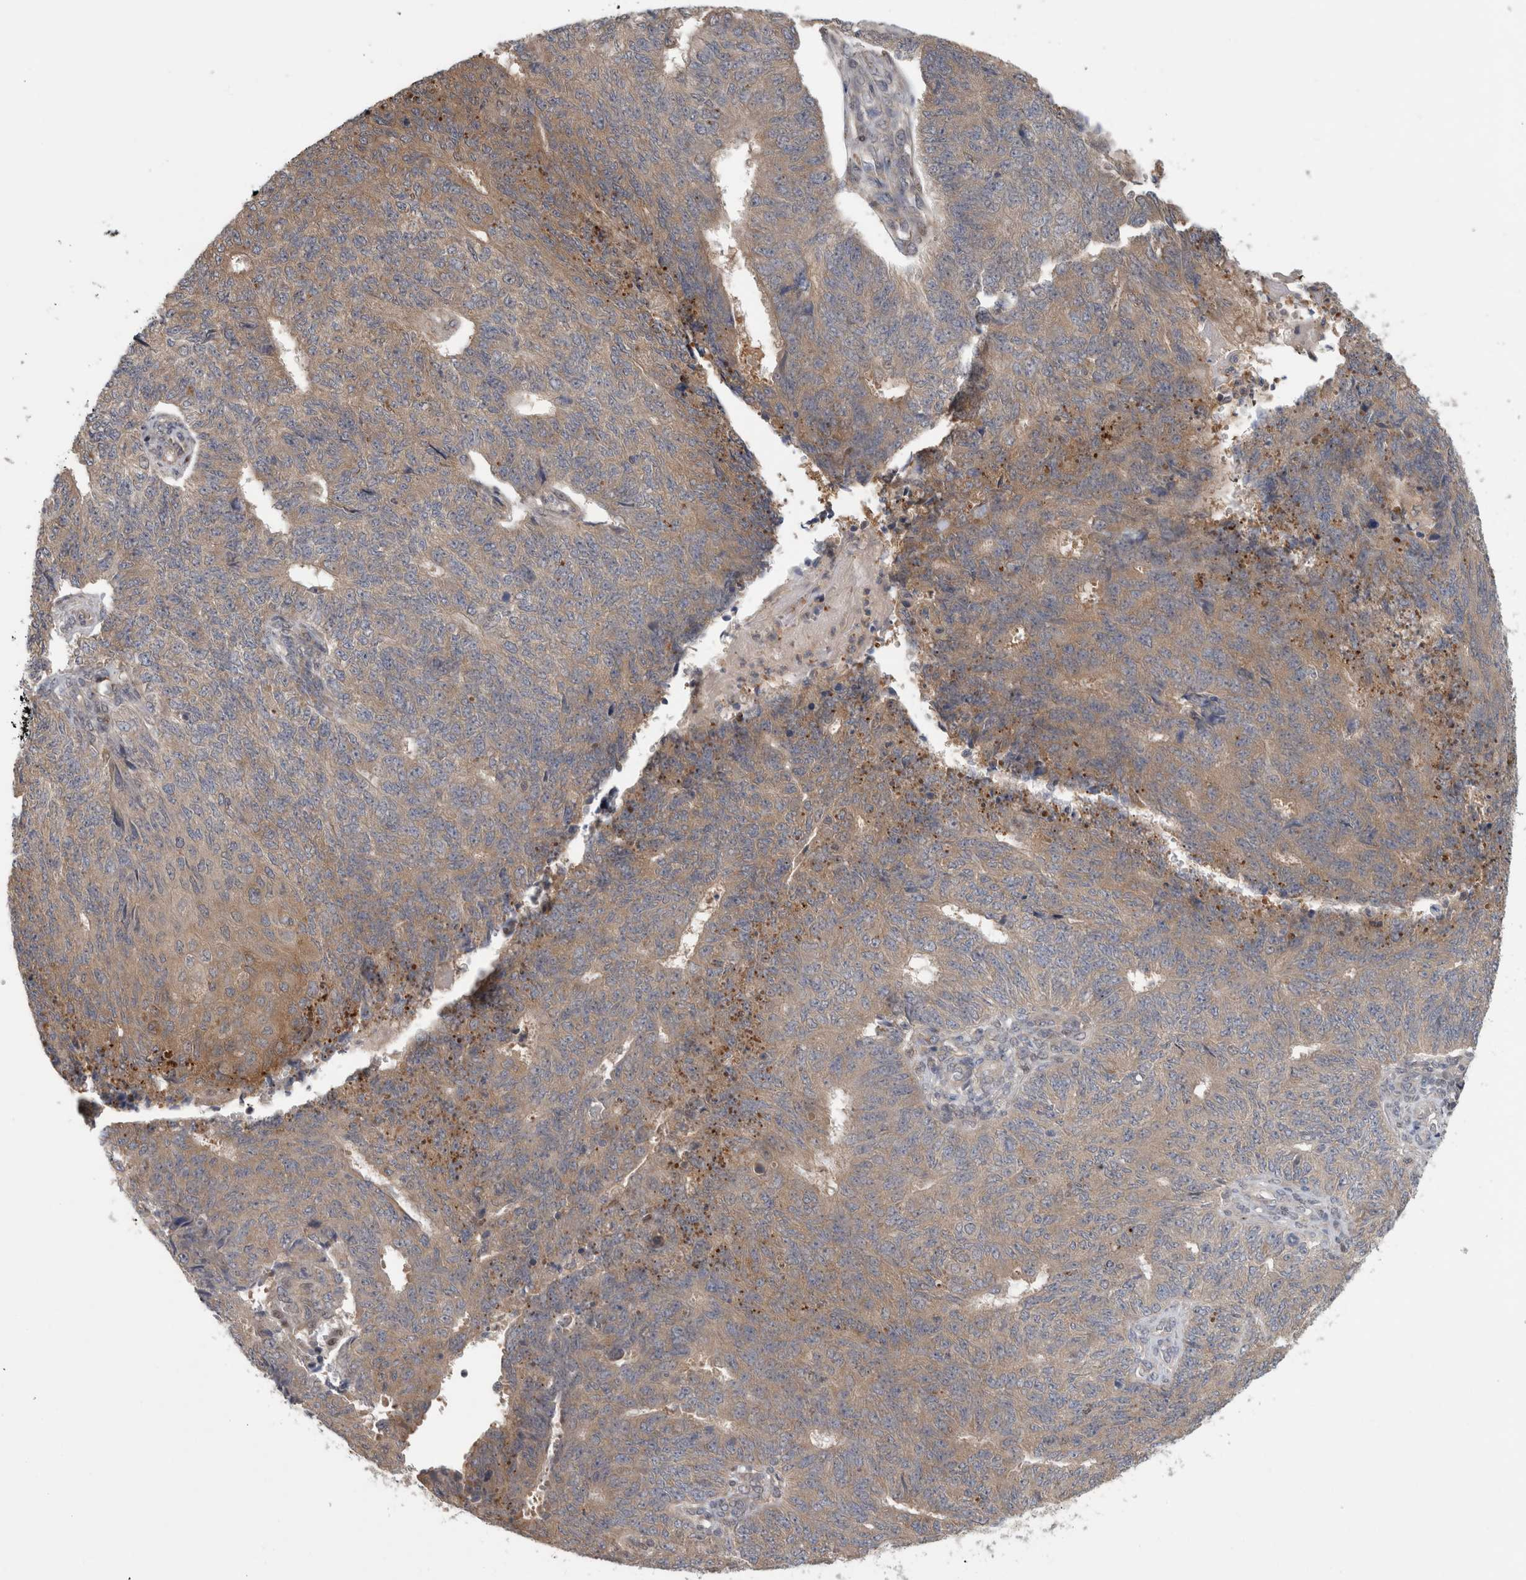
{"staining": {"intensity": "weak", "quantity": "25%-75%", "location": "cytoplasmic/membranous"}, "tissue": "endometrial cancer", "cell_type": "Tumor cells", "image_type": "cancer", "snomed": [{"axis": "morphology", "description": "Adenocarcinoma, NOS"}, {"axis": "topography", "description": "Endometrium"}], "caption": "Immunohistochemical staining of human adenocarcinoma (endometrial) shows weak cytoplasmic/membranous protein expression in about 25%-75% of tumor cells.", "gene": "PIGP", "patient": {"sex": "female", "age": 32}}